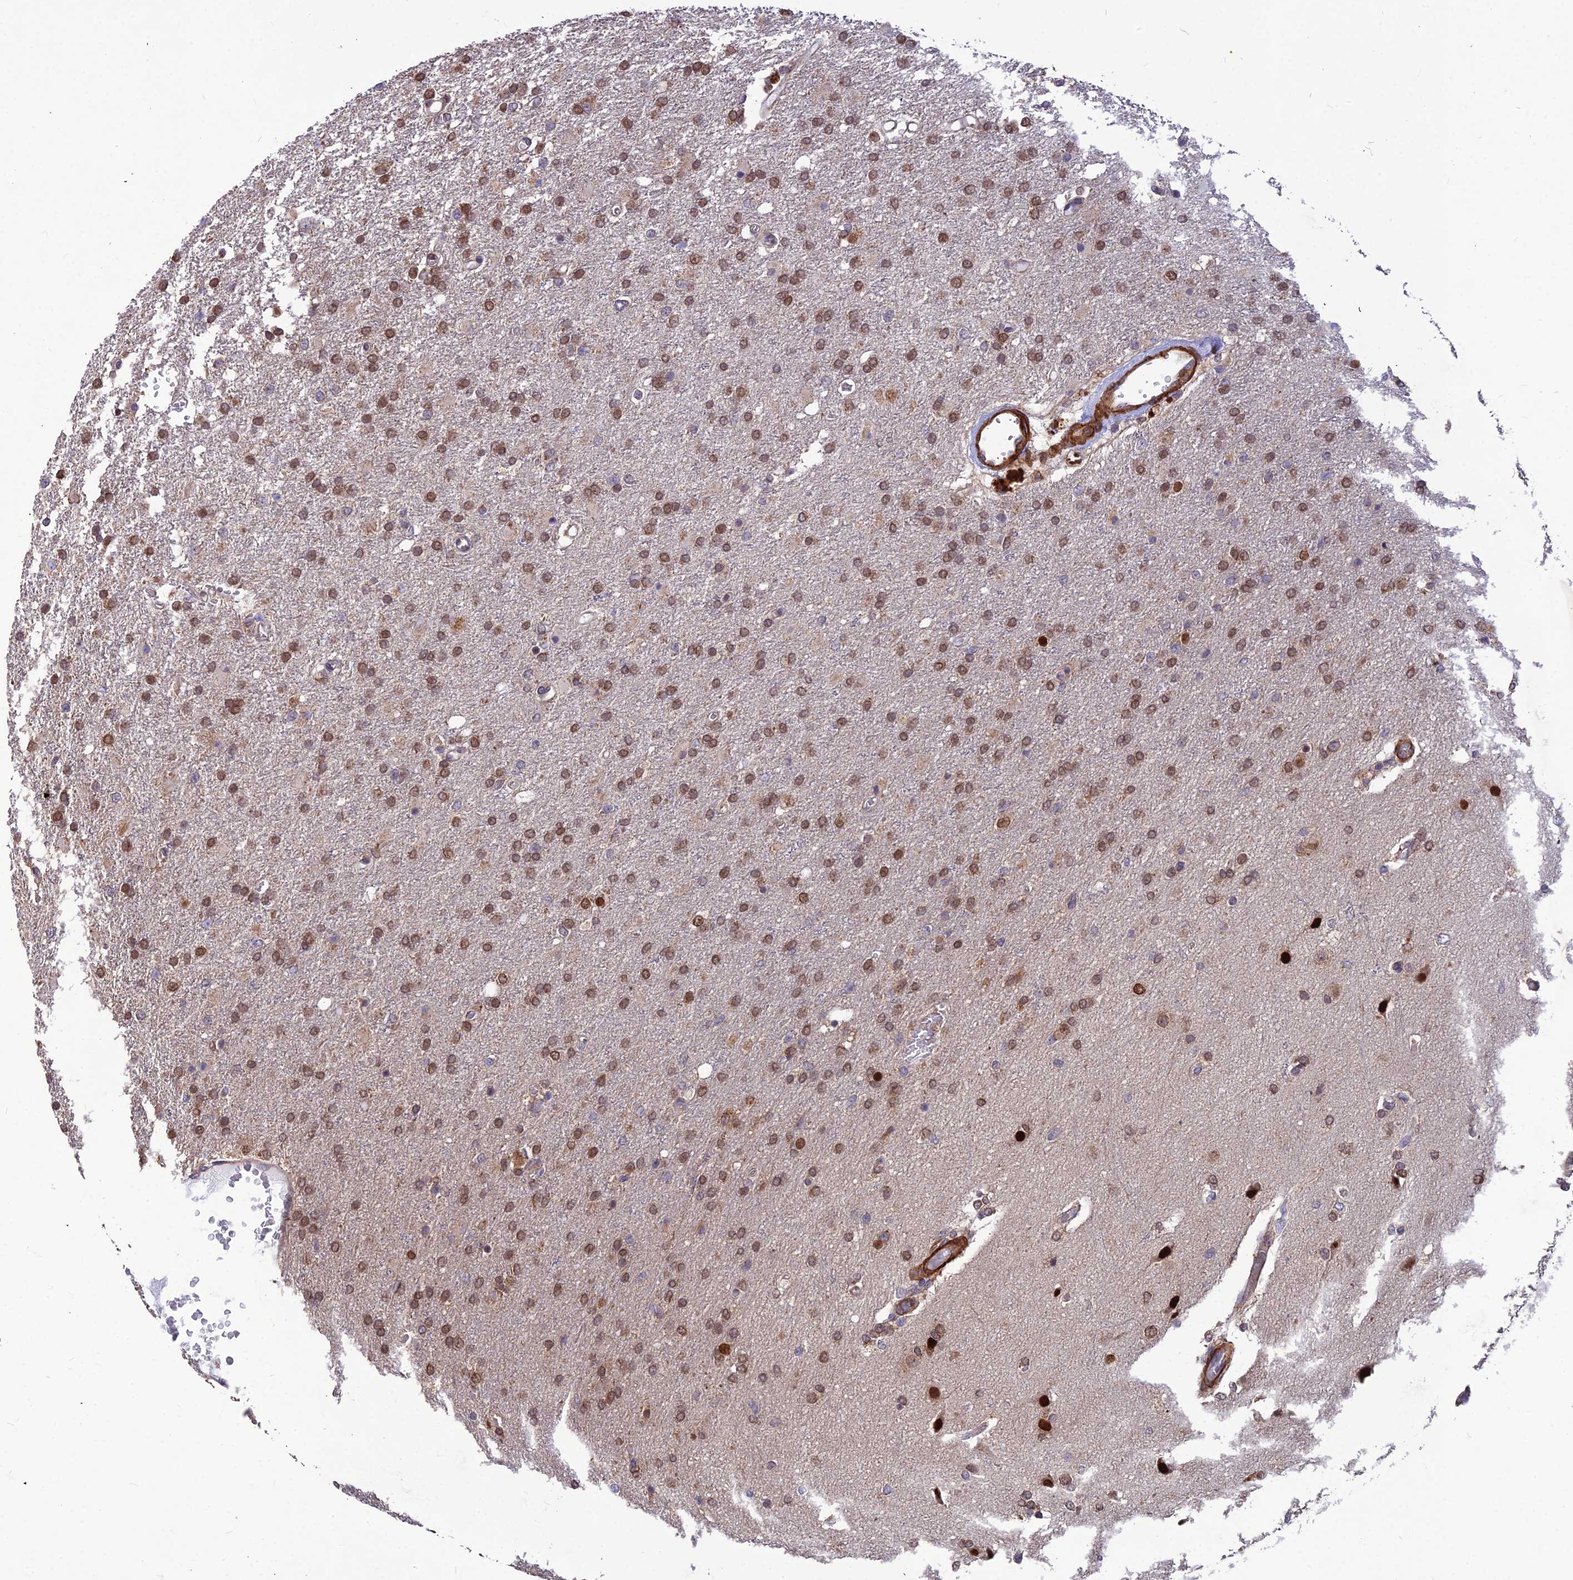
{"staining": {"intensity": "moderate", "quantity": ">75%", "location": "cytoplasmic/membranous,nuclear"}, "tissue": "glioma", "cell_type": "Tumor cells", "image_type": "cancer", "snomed": [{"axis": "morphology", "description": "Glioma, malignant, High grade"}, {"axis": "topography", "description": "Brain"}], "caption": "Moderate cytoplasmic/membranous and nuclear protein expression is seen in approximately >75% of tumor cells in malignant high-grade glioma. The staining was performed using DAB, with brown indicating positive protein expression. Nuclei are stained blue with hematoxylin.", "gene": "LEKR1", "patient": {"sex": "female", "age": 74}}